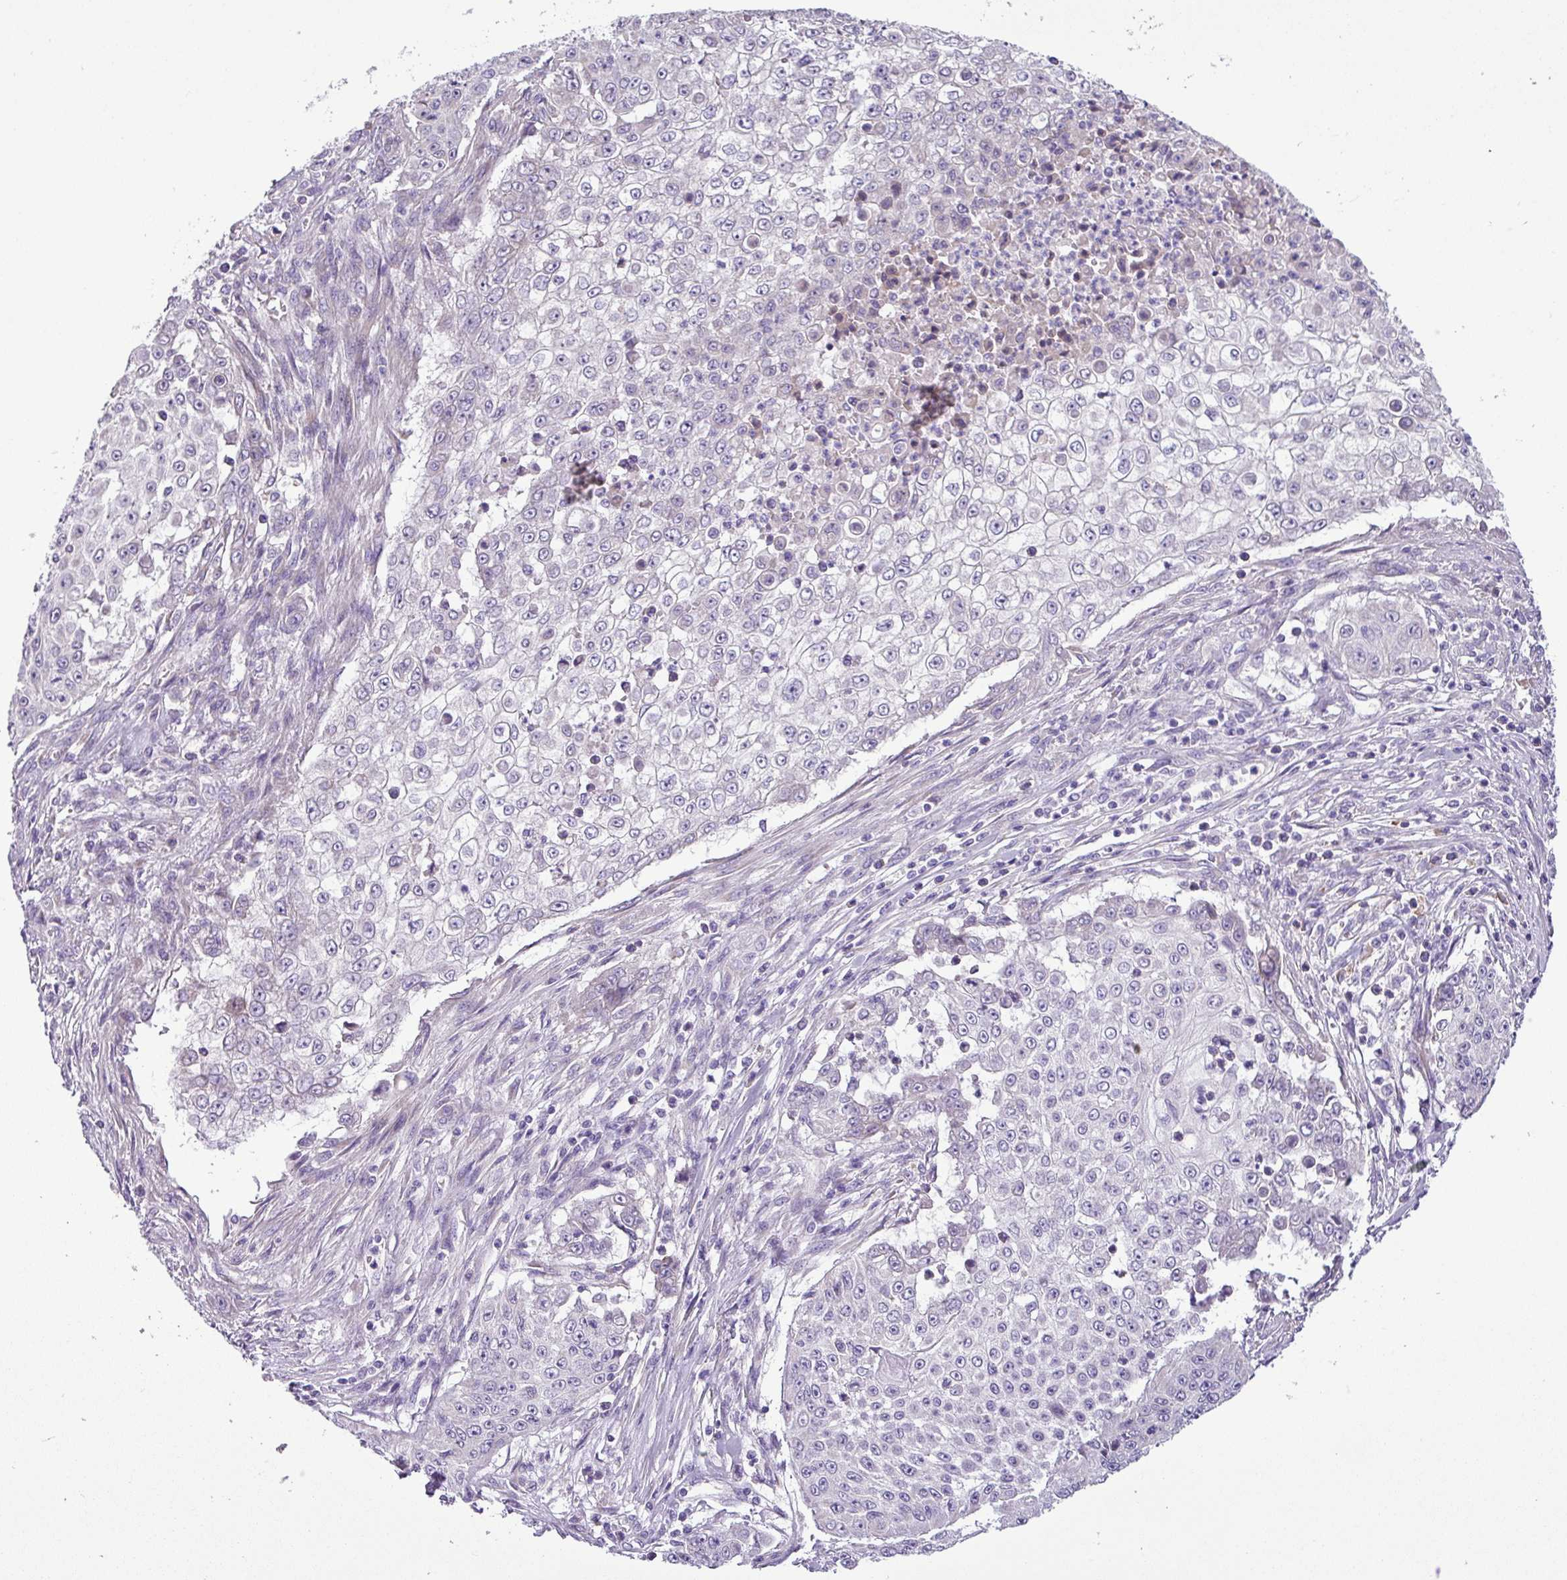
{"staining": {"intensity": "negative", "quantity": "none", "location": "none"}, "tissue": "skin cancer", "cell_type": "Tumor cells", "image_type": "cancer", "snomed": [{"axis": "morphology", "description": "Squamous cell carcinoma, NOS"}, {"axis": "topography", "description": "Skin"}], "caption": "Immunohistochemistry (IHC) of human skin squamous cell carcinoma demonstrates no positivity in tumor cells. (Immunohistochemistry, brightfield microscopy, high magnification).", "gene": "MOCS3", "patient": {"sex": "male", "age": 24}}